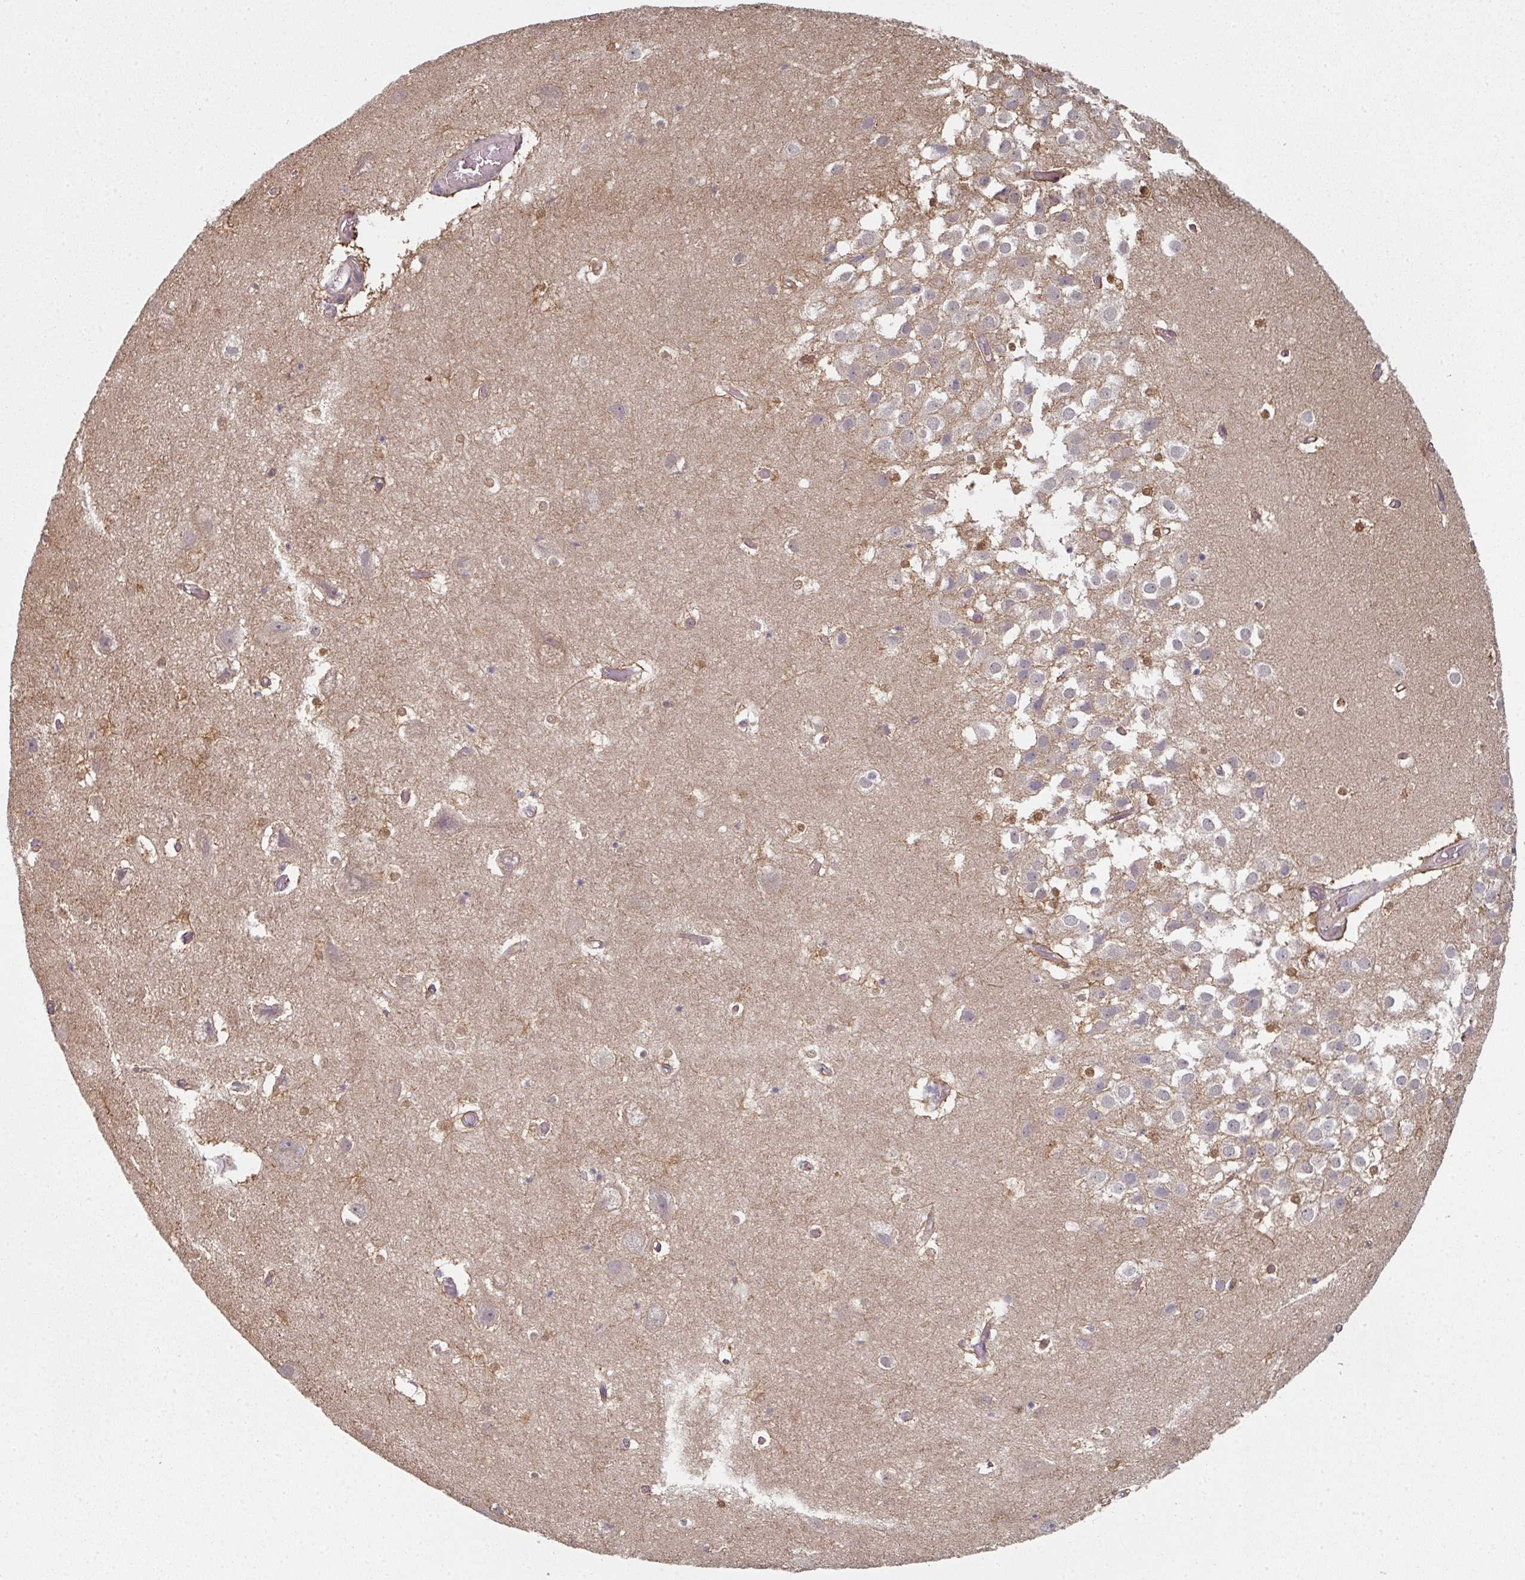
{"staining": {"intensity": "moderate", "quantity": "25%-75%", "location": "cytoplasmic/membranous,nuclear"}, "tissue": "hippocampus", "cell_type": "Glial cells", "image_type": "normal", "snomed": [{"axis": "morphology", "description": "Normal tissue, NOS"}, {"axis": "topography", "description": "Hippocampus"}], "caption": "Glial cells demonstrate medium levels of moderate cytoplasmic/membranous,nuclear staining in about 25%-75% of cells in normal human hippocampus. The protein is stained brown, and the nuclei are stained in blue (DAB IHC with brightfield microscopy, high magnification).", "gene": "PSME3IP1", "patient": {"sex": "female", "age": 52}}